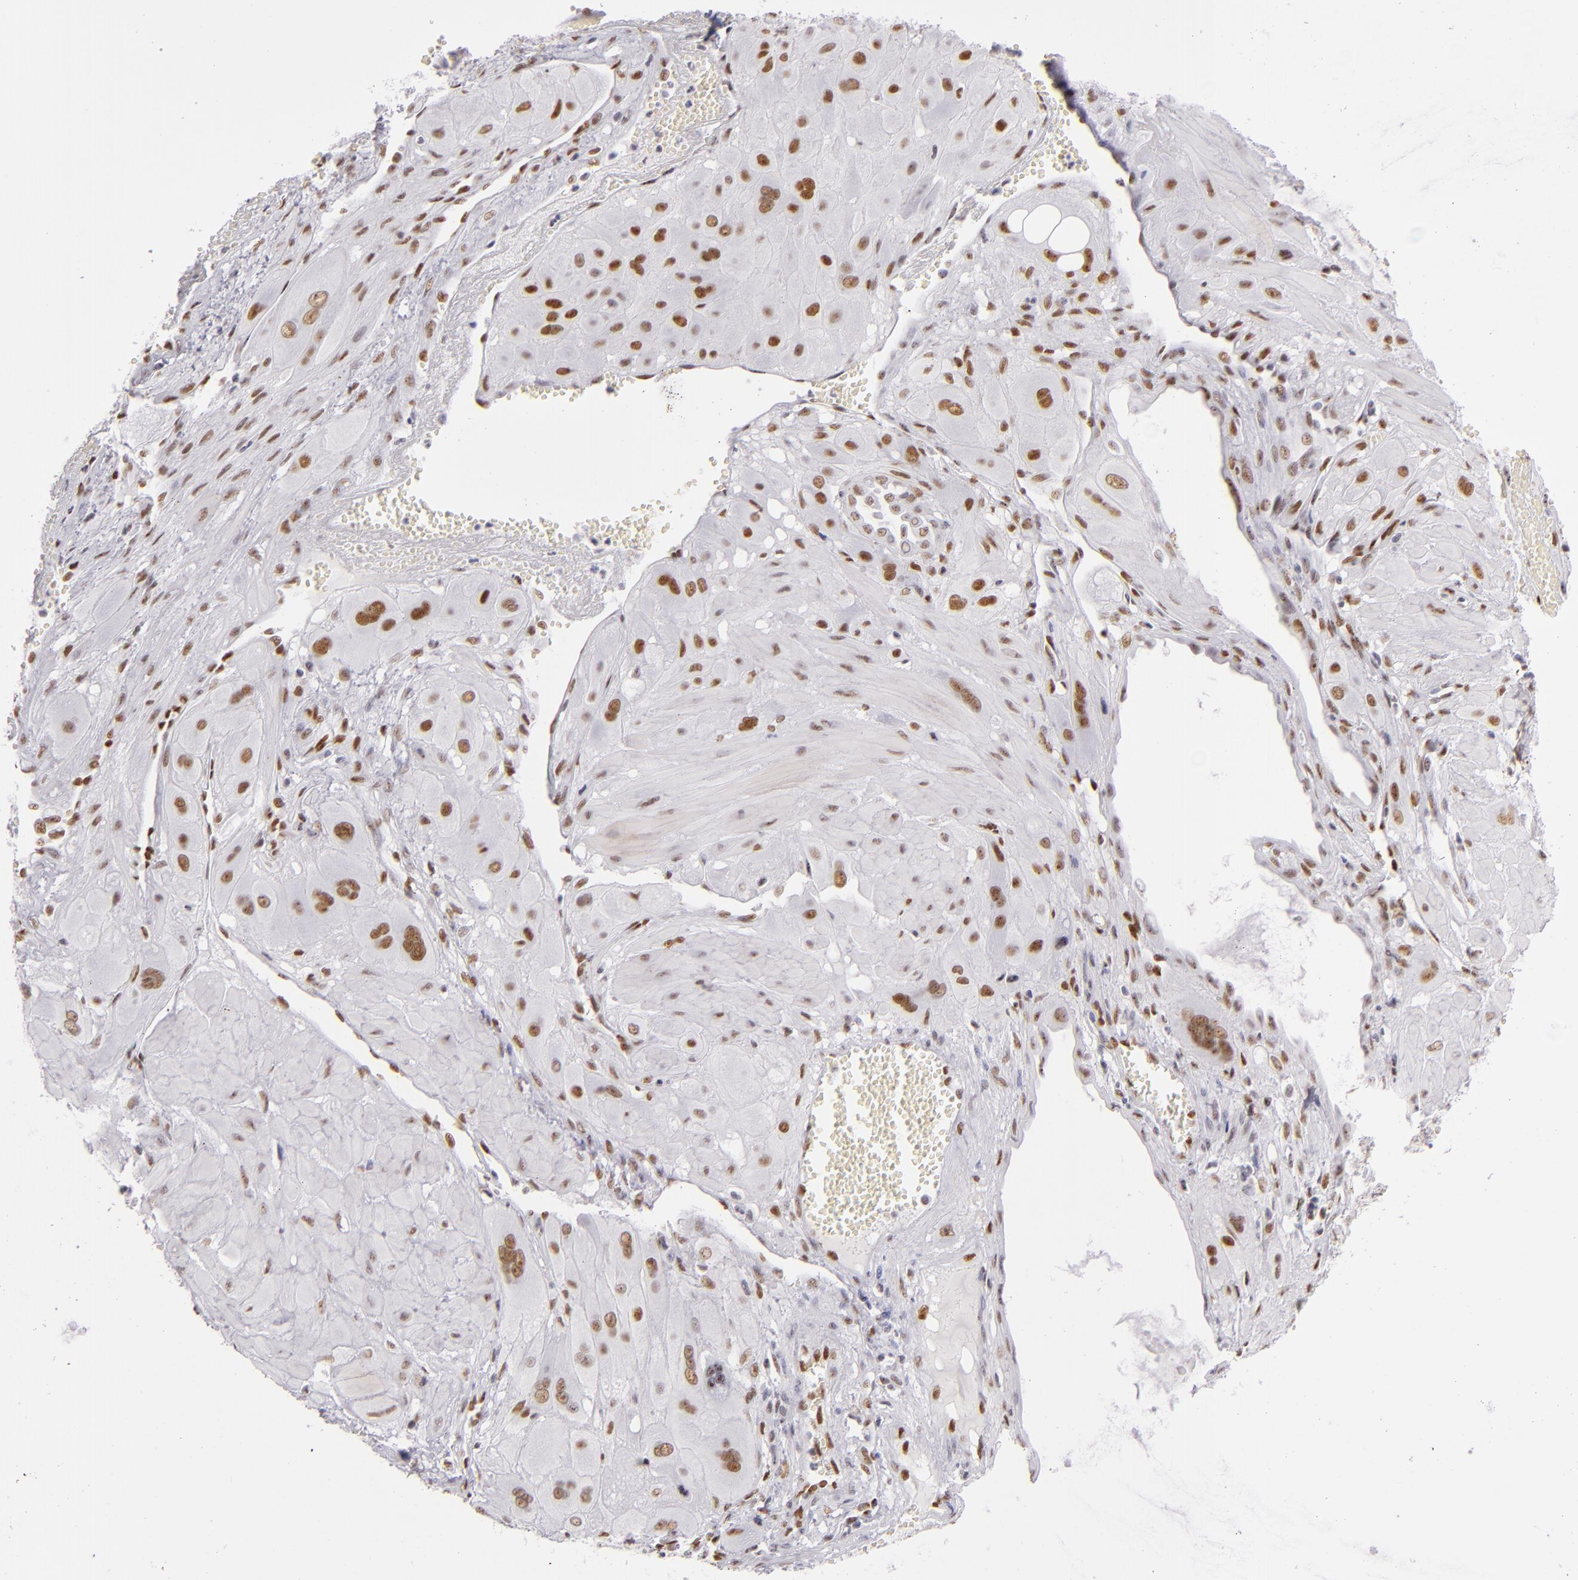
{"staining": {"intensity": "strong", "quantity": ">75%", "location": "nuclear"}, "tissue": "cervical cancer", "cell_type": "Tumor cells", "image_type": "cancer", "snomed": [{"axis": "morphology", "description": "Squamous cell carcinoma, NOS"}, {"axis": "topography", "description": "Cervix"}], "caption": "Cervical cancer stained for a protein (brown) demonstrates strong nuclear positive expression in approximately >75% of tumor cells.", "gene": "TOP3A", "patient": {"sex": "female", "age": 34}}